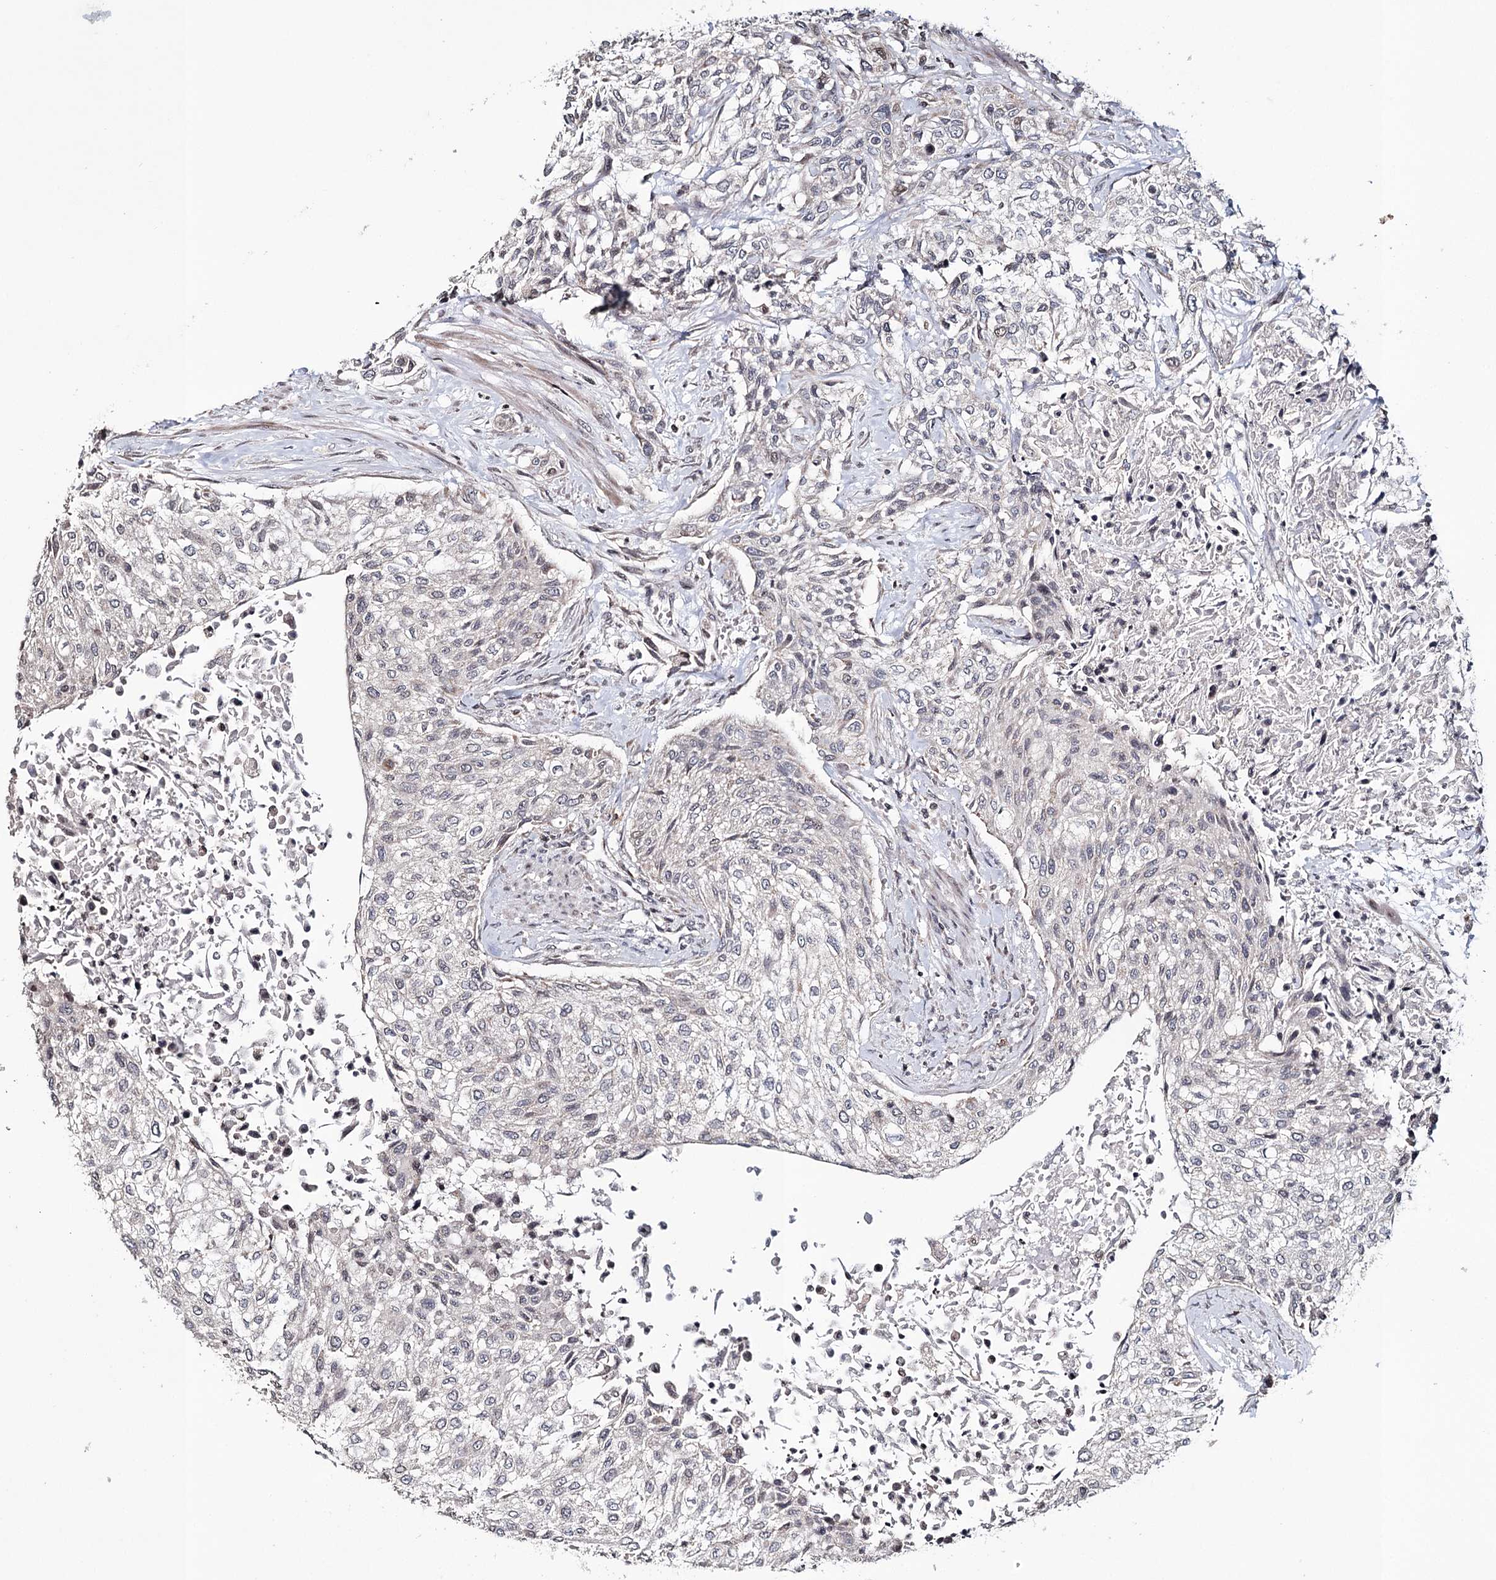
{"staining": {"intensity": "negative", "quantity": "none", "location": "none"}, "tissue": "urothelial cancer", "cell_type": "Tumor cells", "image_type": "cancer", "snomed": [{"axis": "morphology", "description": "Normal tissue, NOS"}, {"axis": "morphology", "description": "Urothelial carcinoma, NOS"}, {"axis": "topography", "description": "Urinary bladder"}, {"axis": "topography", "description": "Peripheral nerve tissue"}], "caption": "Immunohistochemical staining of transitional cell carcinoma displays no significant positivity in tumor cells. (DAB immunohistochemistry (IHC) with hematoxylin counter stain).", "gene": "ICOS", "patient": {"sex": "male", "age": 35}}